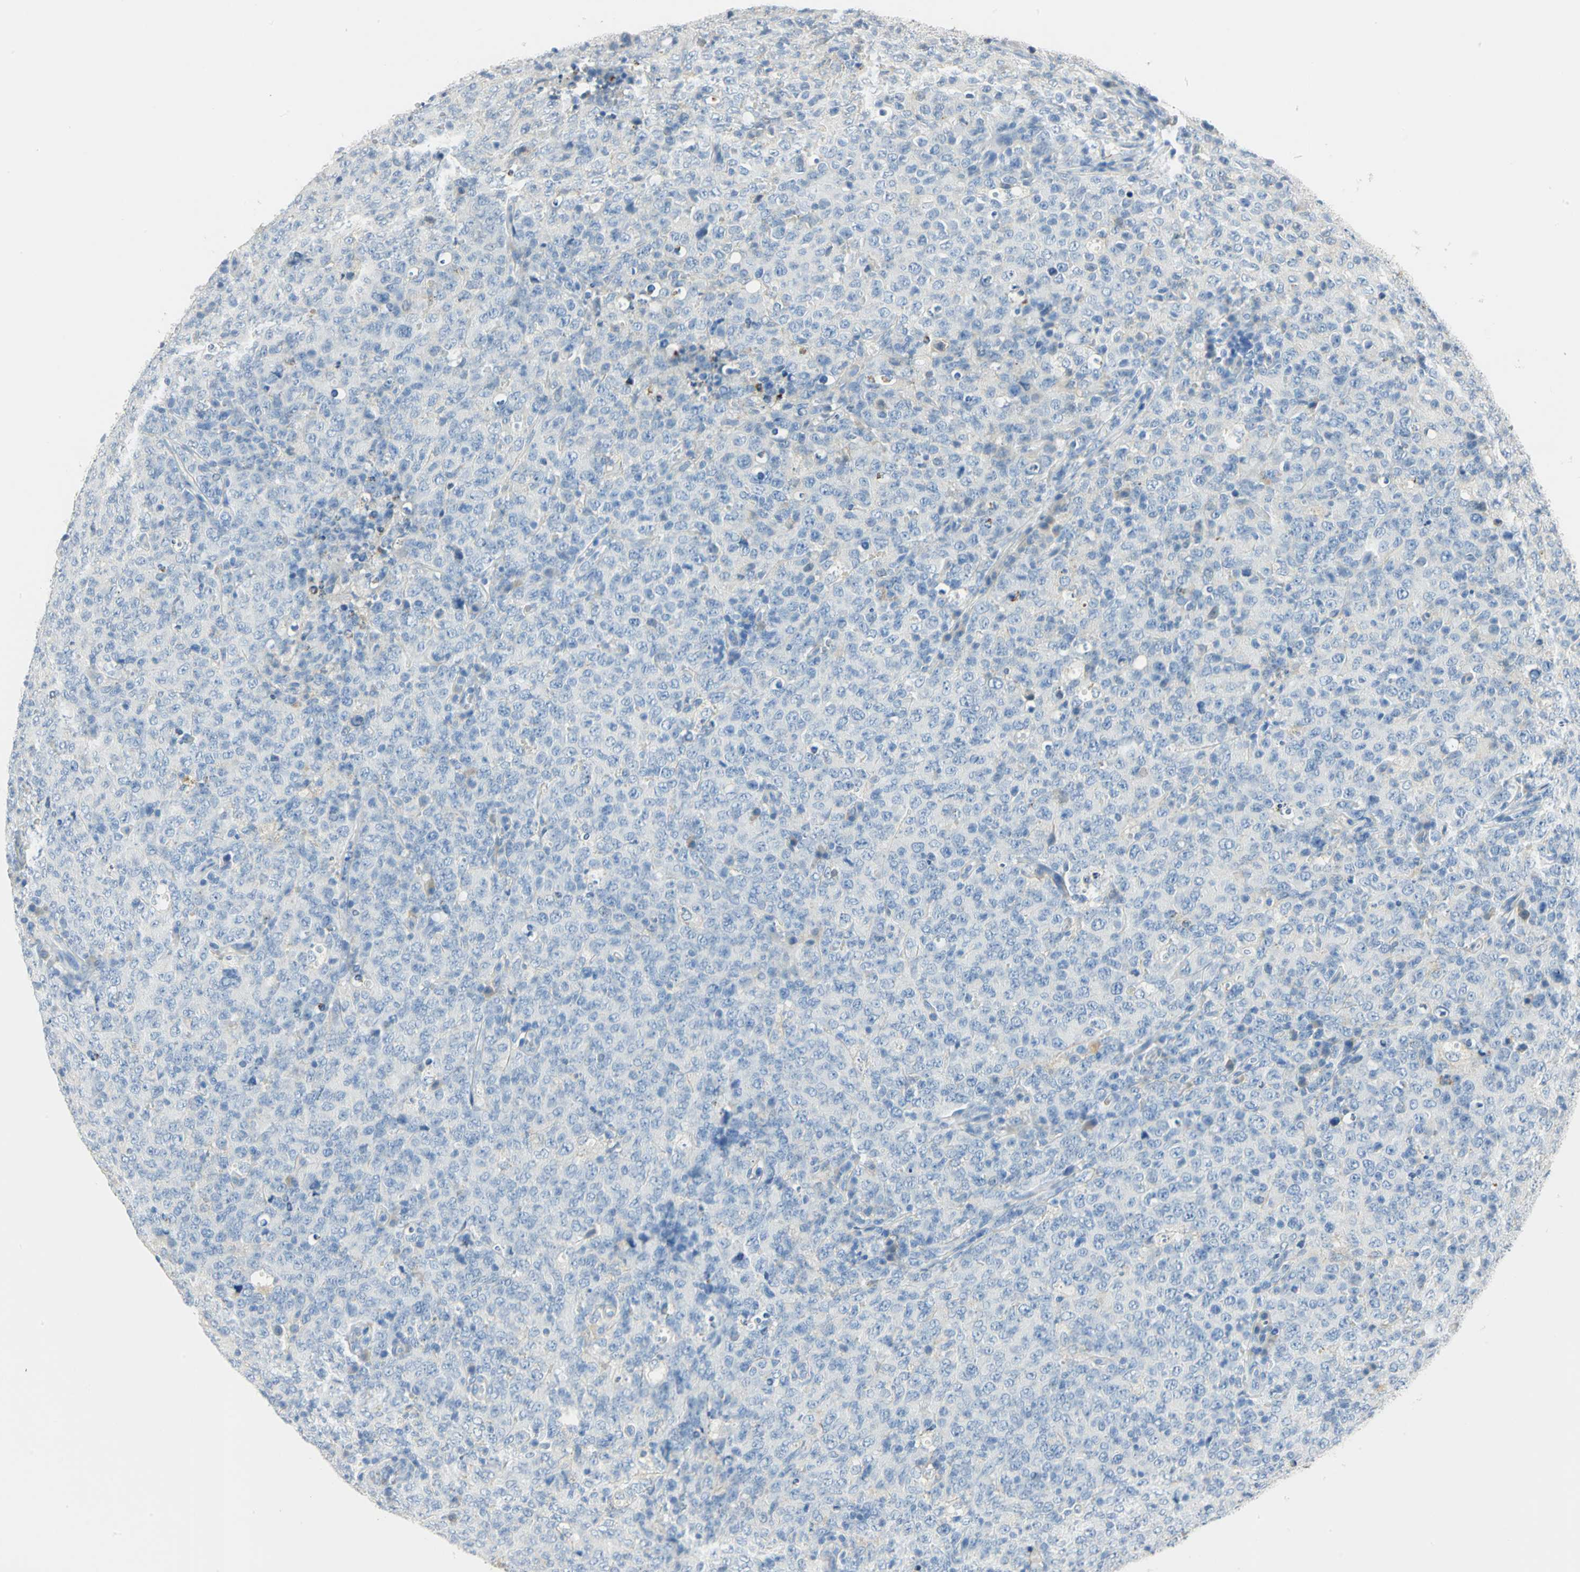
{"staining": {"intensity": "negative", "quantity": "none", "location": "none"}, "tissue": "lymphoma", "cell_type": "Tumor cells", "image_type": "cancer", "snomed": [{"axis": "morphology", "description": "Malignant lymphoma, non-Hodgkin's type, High grade"}, {"axis": "topography", "description": "Tonsil"}], "caption": "This is an immunohistochemistry (IHC) micrograph of human malignant lymphoma, non-Hodgkin's type (high-grade). There is no staining in tumor cells.", "gene": "ANXA4", "patient": {"sex": "female", "age": 36}}